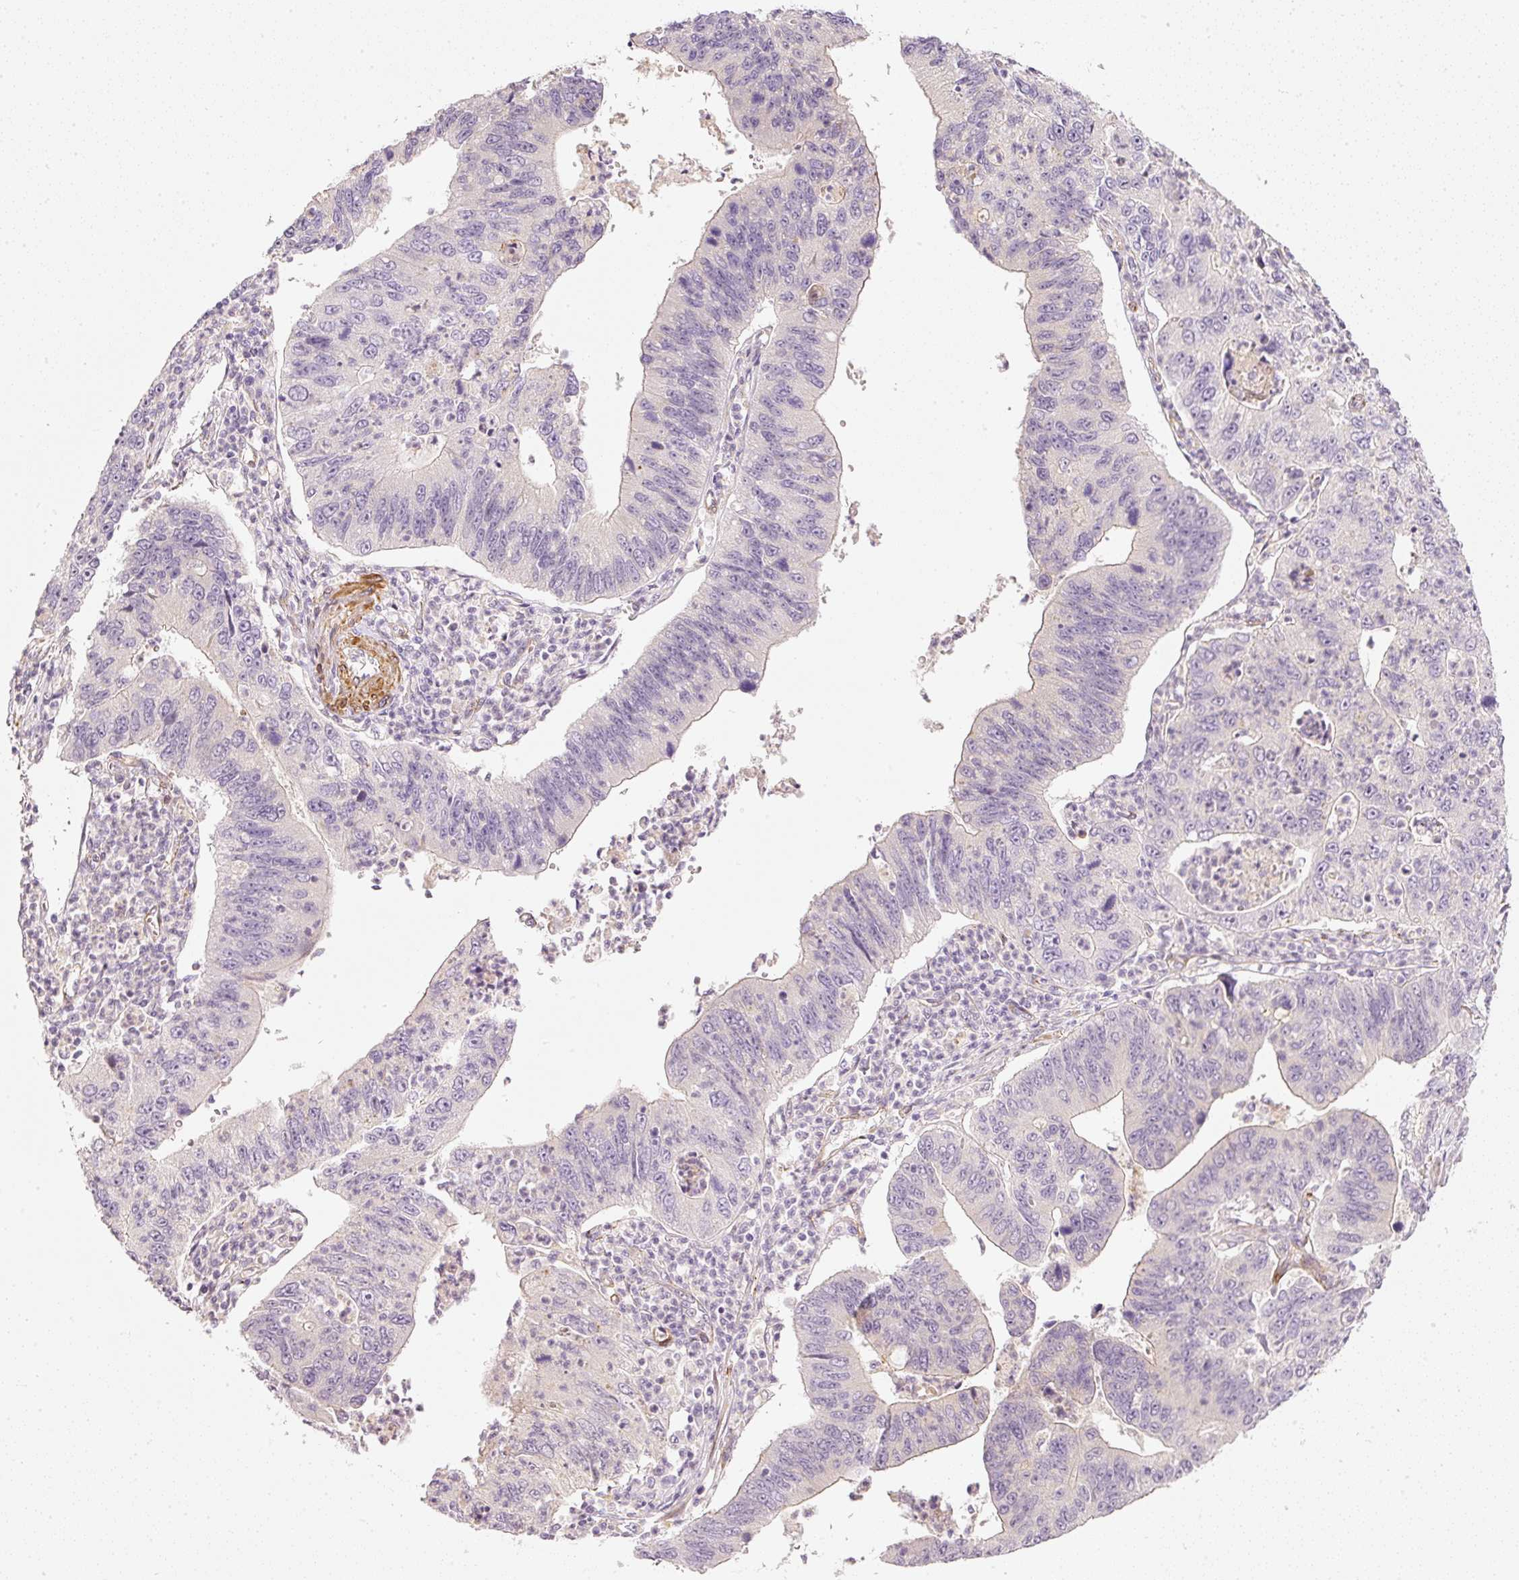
{"staining": {"intensity": "weak", "quantity": "<25%", "location": "cytoplasmic/membranous"}, "tissue": "stomach cancer", "cell_type": "Tumor cells", "image_type": "cancer", "snomed": [{"axis": "morphology", "description": "Adenocarcinoma, NOS"}, {"axis": "topography", "description": "Stomach"}], "caption": "High power microscopy micrograph of an IHC image of adenocarcinoma (stomach), revealing no significant expression in tumor cells.", "gene": "TOGARAM1", "patient": {"sex": "male", "age": 59}}